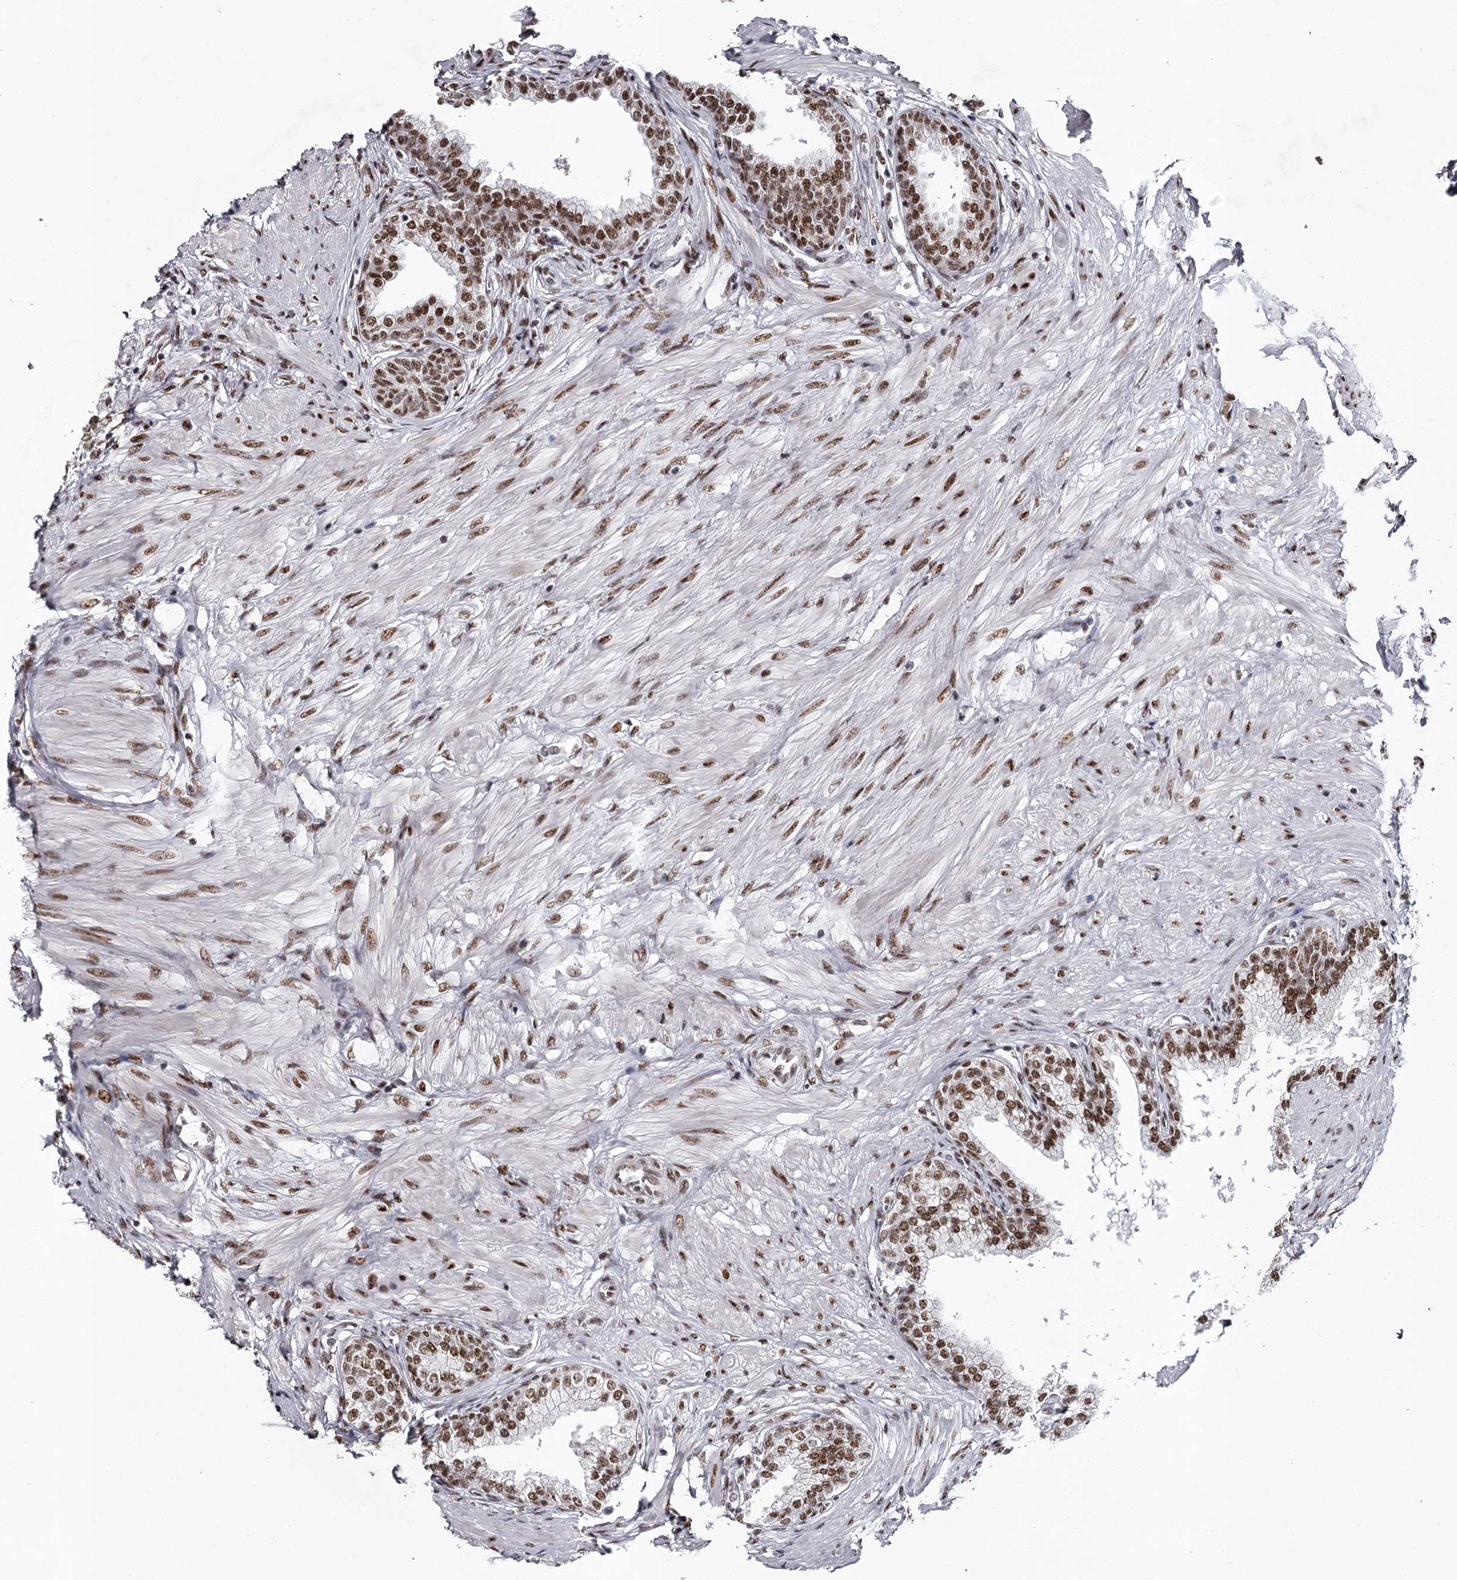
{"staining": {"intensity": "moderate", "quantity": ">75%", "location": "nuclear"}, "tissue": "prostate", "cell_type": "Glandular cells", "image_type": "normal", "snomed": [{"axis": "morphology", "description": "Normal tissue, NOS"}, {"axis": "morphology", "description": "Urothelial carcinoma, Low grade"}, {"axis": "topography", "description": "Urinary bladder"}, {"axis": "topography", "description": "Prostate"}], "caption": "Protein expression analysis of benign prostate shows moderate nuclear positivity in approximately >75% of glandular cells. (Stains: DAB in brown, nuclei in blue, Microscopy: brightfield microscopy at high magnification).", "gene": "PSPC1", "patient": {"sex": "male", "age": 60}}